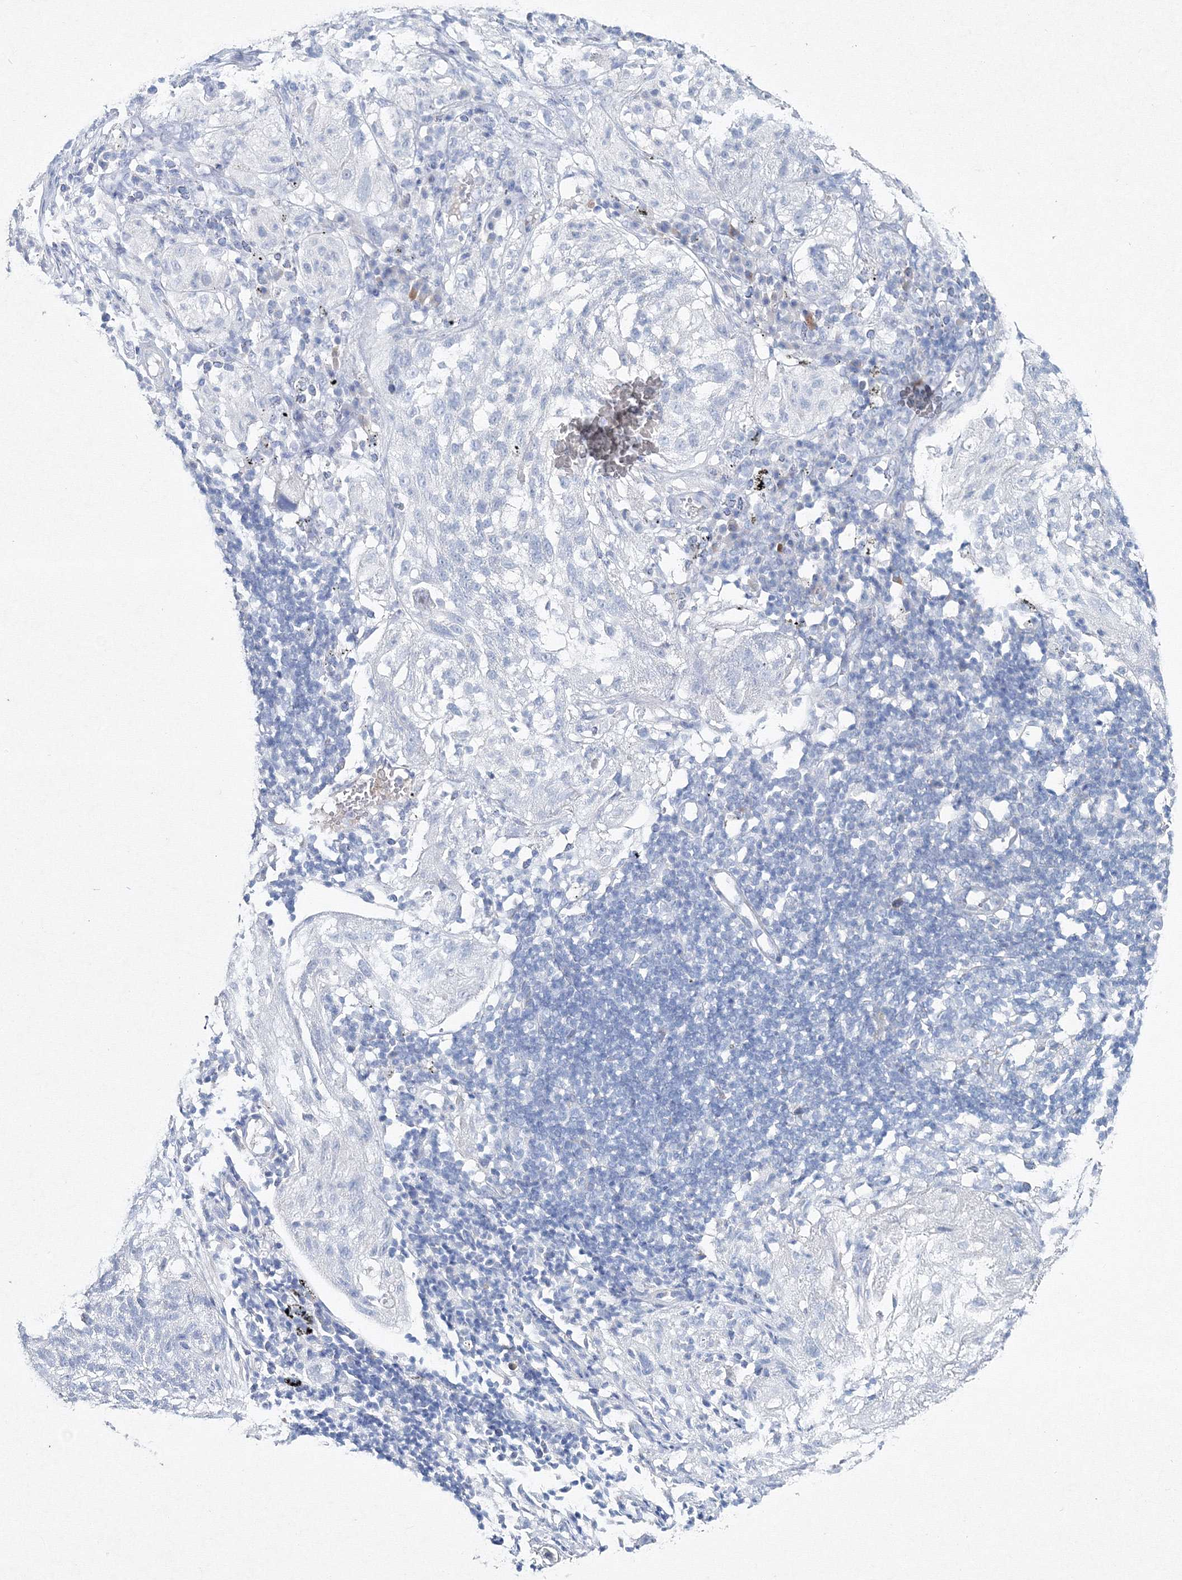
{"staining": {"intensity": "negative", "quantity": "none", "location": "none"}, "tissue": "lung cancer", "cell_type": "Tumor cells", "image_type": "cancer", "snomed": [{"axis": "morphology", "description": "Inflammation, NOS"}, {"axis": "morphology", "description": "Squamous cell carcinoma, NOS"}, {"axis": "topography", "description": "Lymph node"}, {"axis": "topography", "description": "Soft tissue"}, {"axis": "topography", "description": "Lung"}], "caption": "Image shows no significant protein expression in tumor cells of lung squamous cell carcinoma.", "gene": "GCKR", "patient": {"sex": "male", "age": 66}}